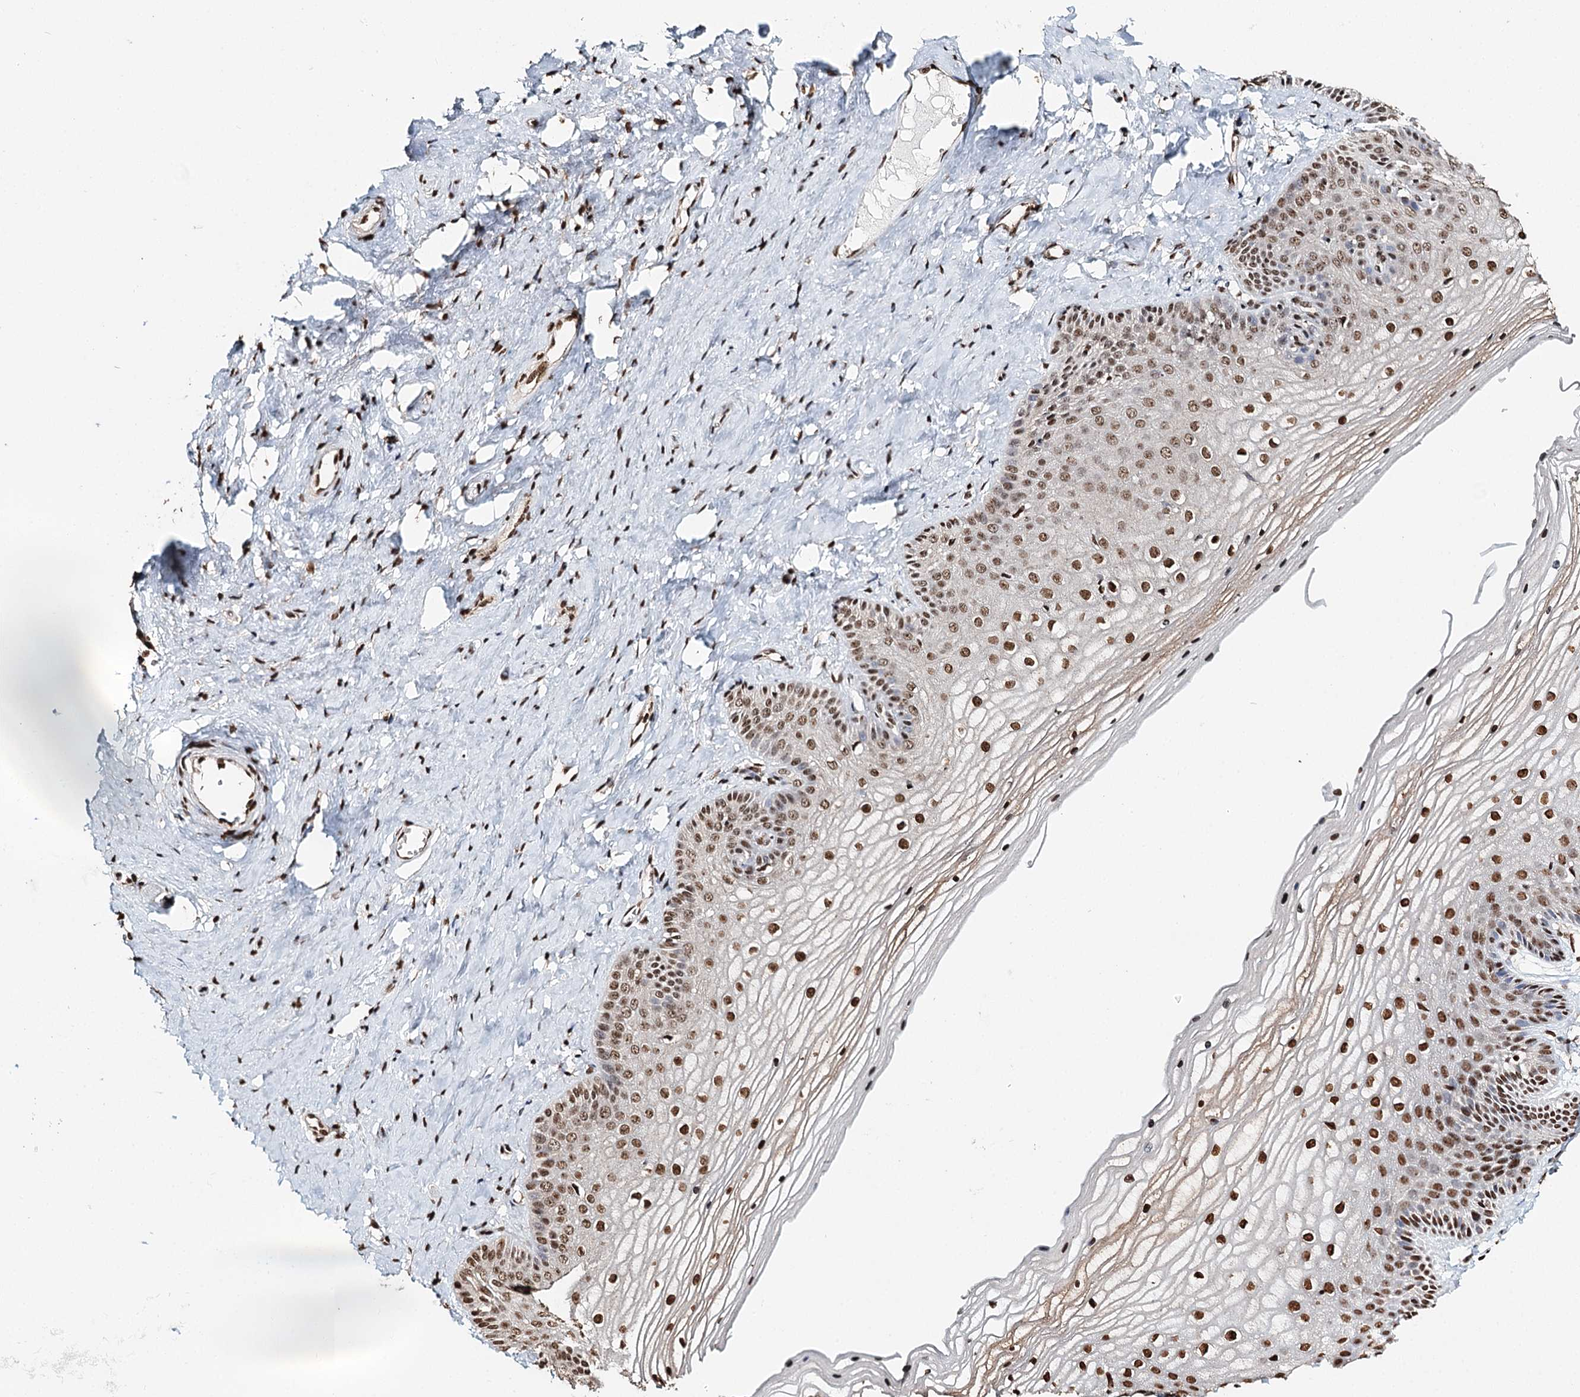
{"staining": {"intensity": "moderate", "quantity": ">75%", "location": "nuclear"}, "tissue": "vagina", "cell_type": "Squamous epithelial cells", "image_type": "normal", "snomed": [{"axis": "morphology", "description": "Normal tissue, NOS"}, {"axis": "topography", "description": "Vagina"}, {"axis": "topography", "description": "Cervix"}], "caption": "High-magnification brightfield microscopy of unremarkable vagina stained with DAB (3,3'-diaminobenzidine) (brown) and counterstained with hematoxylin (blue). squamous epithelial cells exhibit moderate nuclear expression is present in about>75% of cells. The staining was performed using DAB (3,3'-diaminobenzidine), with brown indicating positive protein expression. Nuclei are stained blue with hematoxylin.", "gene": "RPS27A", "patient": {"sex": "female", "age": 40}}